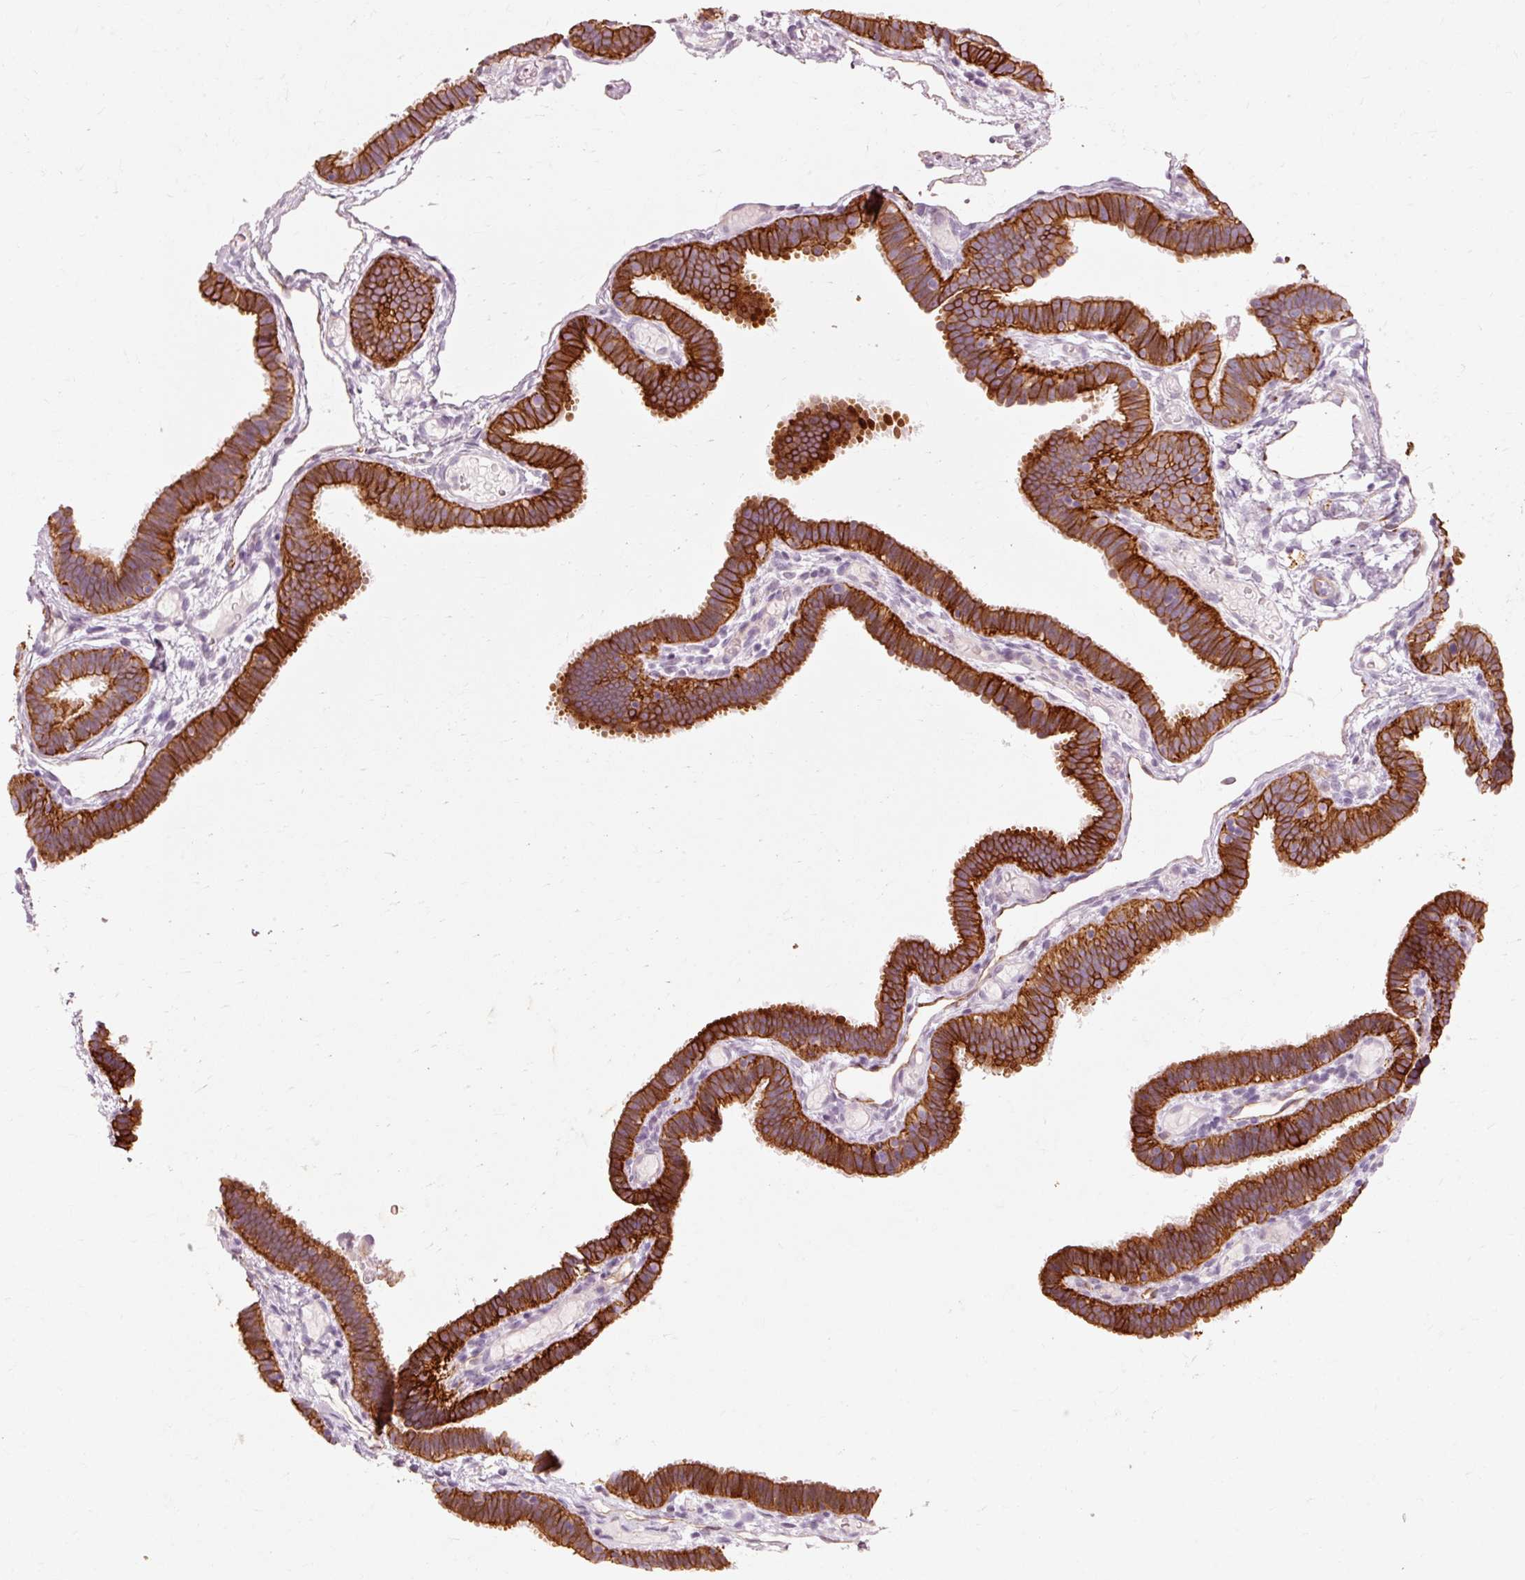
{"staining": {"intensity": "strong", "quantity": "25%-75%", "location": "cytoplasmic/membranous"}, "tissue": "fallopian tube", "cell_type": "Glandular cells", "image_type": "normal", "snomed": [{"axis": "morphology", "description": "Normal tissue, NOS"}, {"axis": "topography", "description": "Fallopian tube"}], "caption": "Glandular cells display high levels of strong cytoplasmic/membranous staining in about 25%-75% of cells in benign fallopian tube. (IHC, brightfield microscopy, high magnification).", "gene": "TRIM73", "patient": {"sex": "female", "age": 37}}